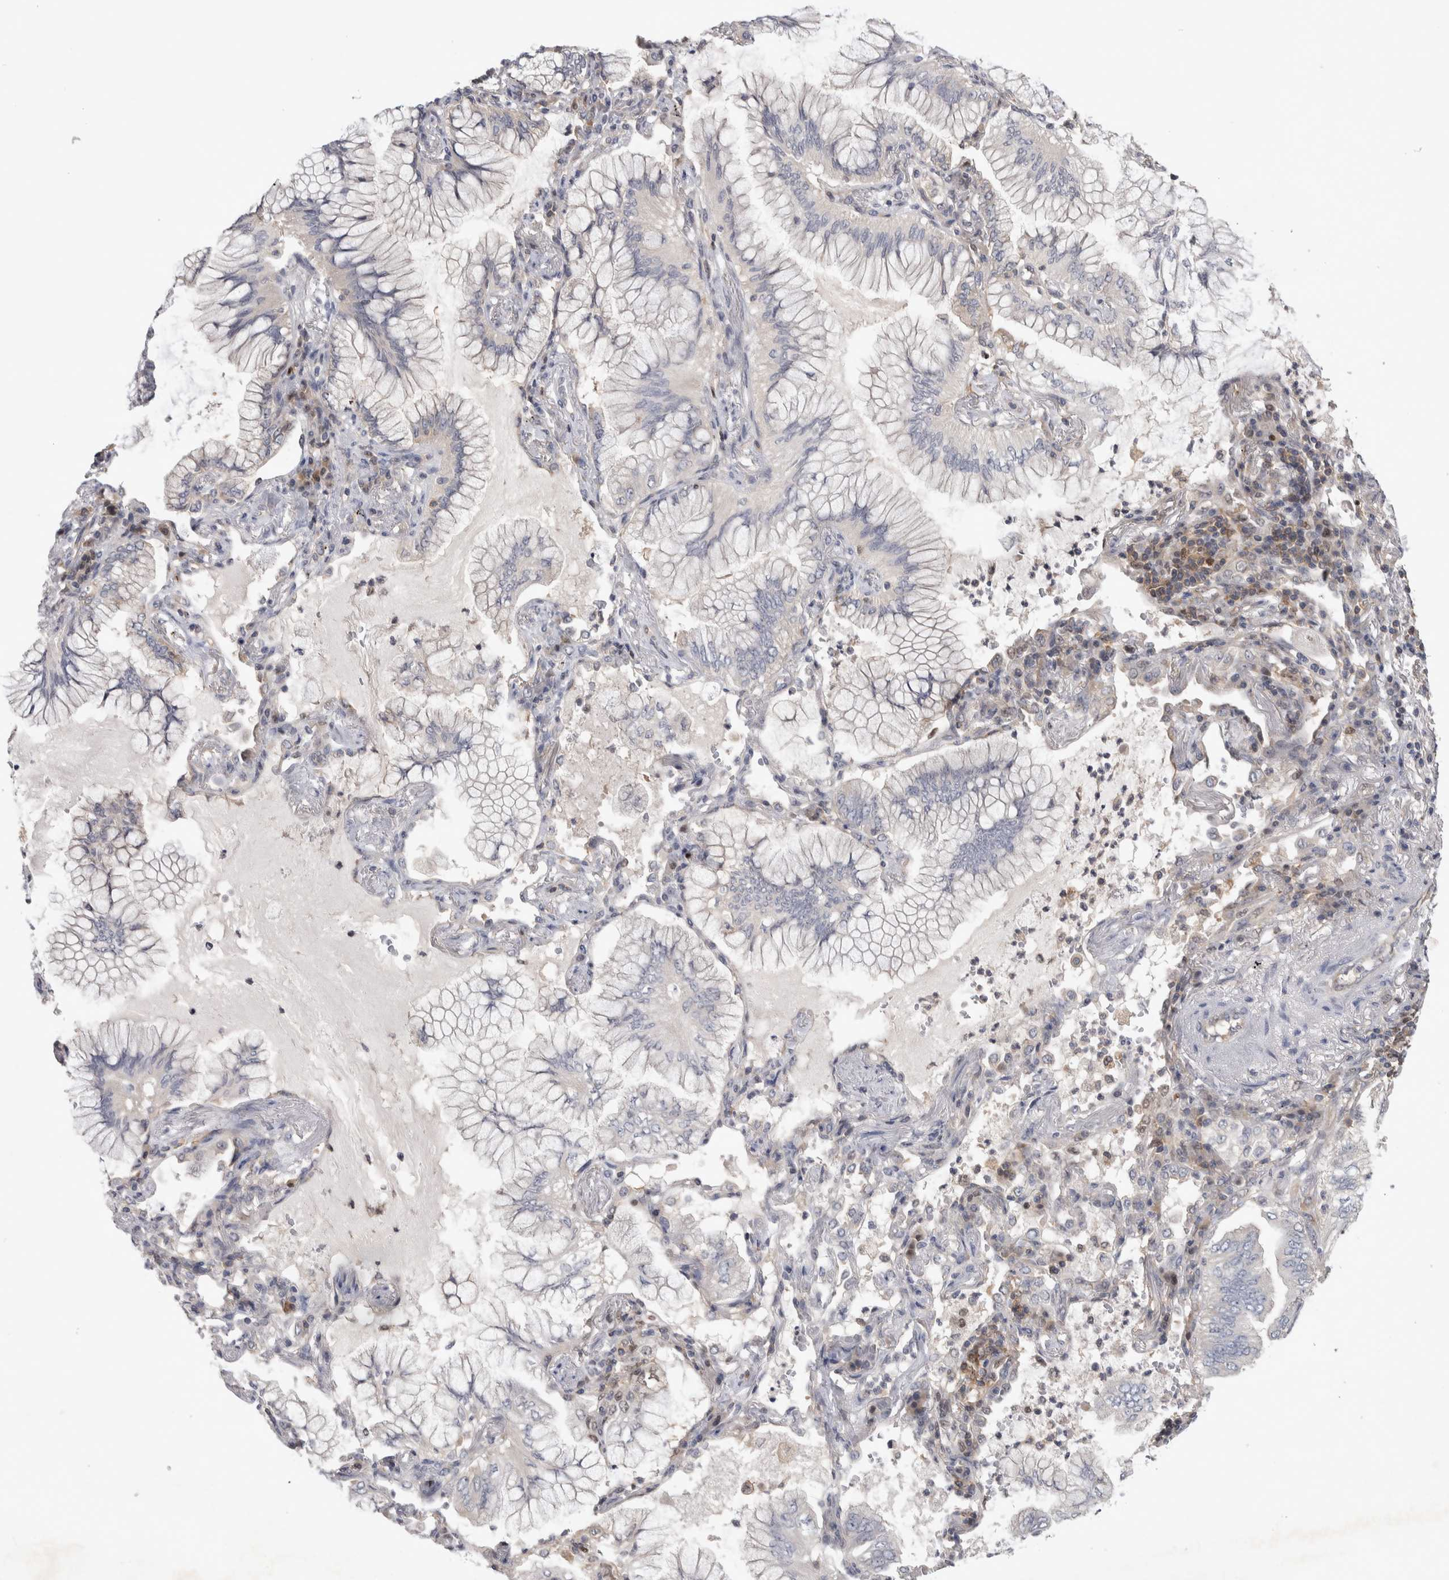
{"staining": {"intensity": "weak", "quantity": "<25%", "location": "cytoplasmic/membranous"}, "tissue": "lung cancer", "cell_type": "Tumor cells", "image_type": "cancer", "snomed": [{"axis": "morphology", "description": "Adenocarcinoma, NOS"}, {"axis": "topography", "description": "Lung"}], "caption": "The immunohistochemistry histopathology image has no significant positivity in tumor cells of lung cancer (adenocarcinoma) tissue. (DAB immunohistochemistry, high magnification).", "gene": "NFKB2", "patient": {"sex": "female", "age": 70}}